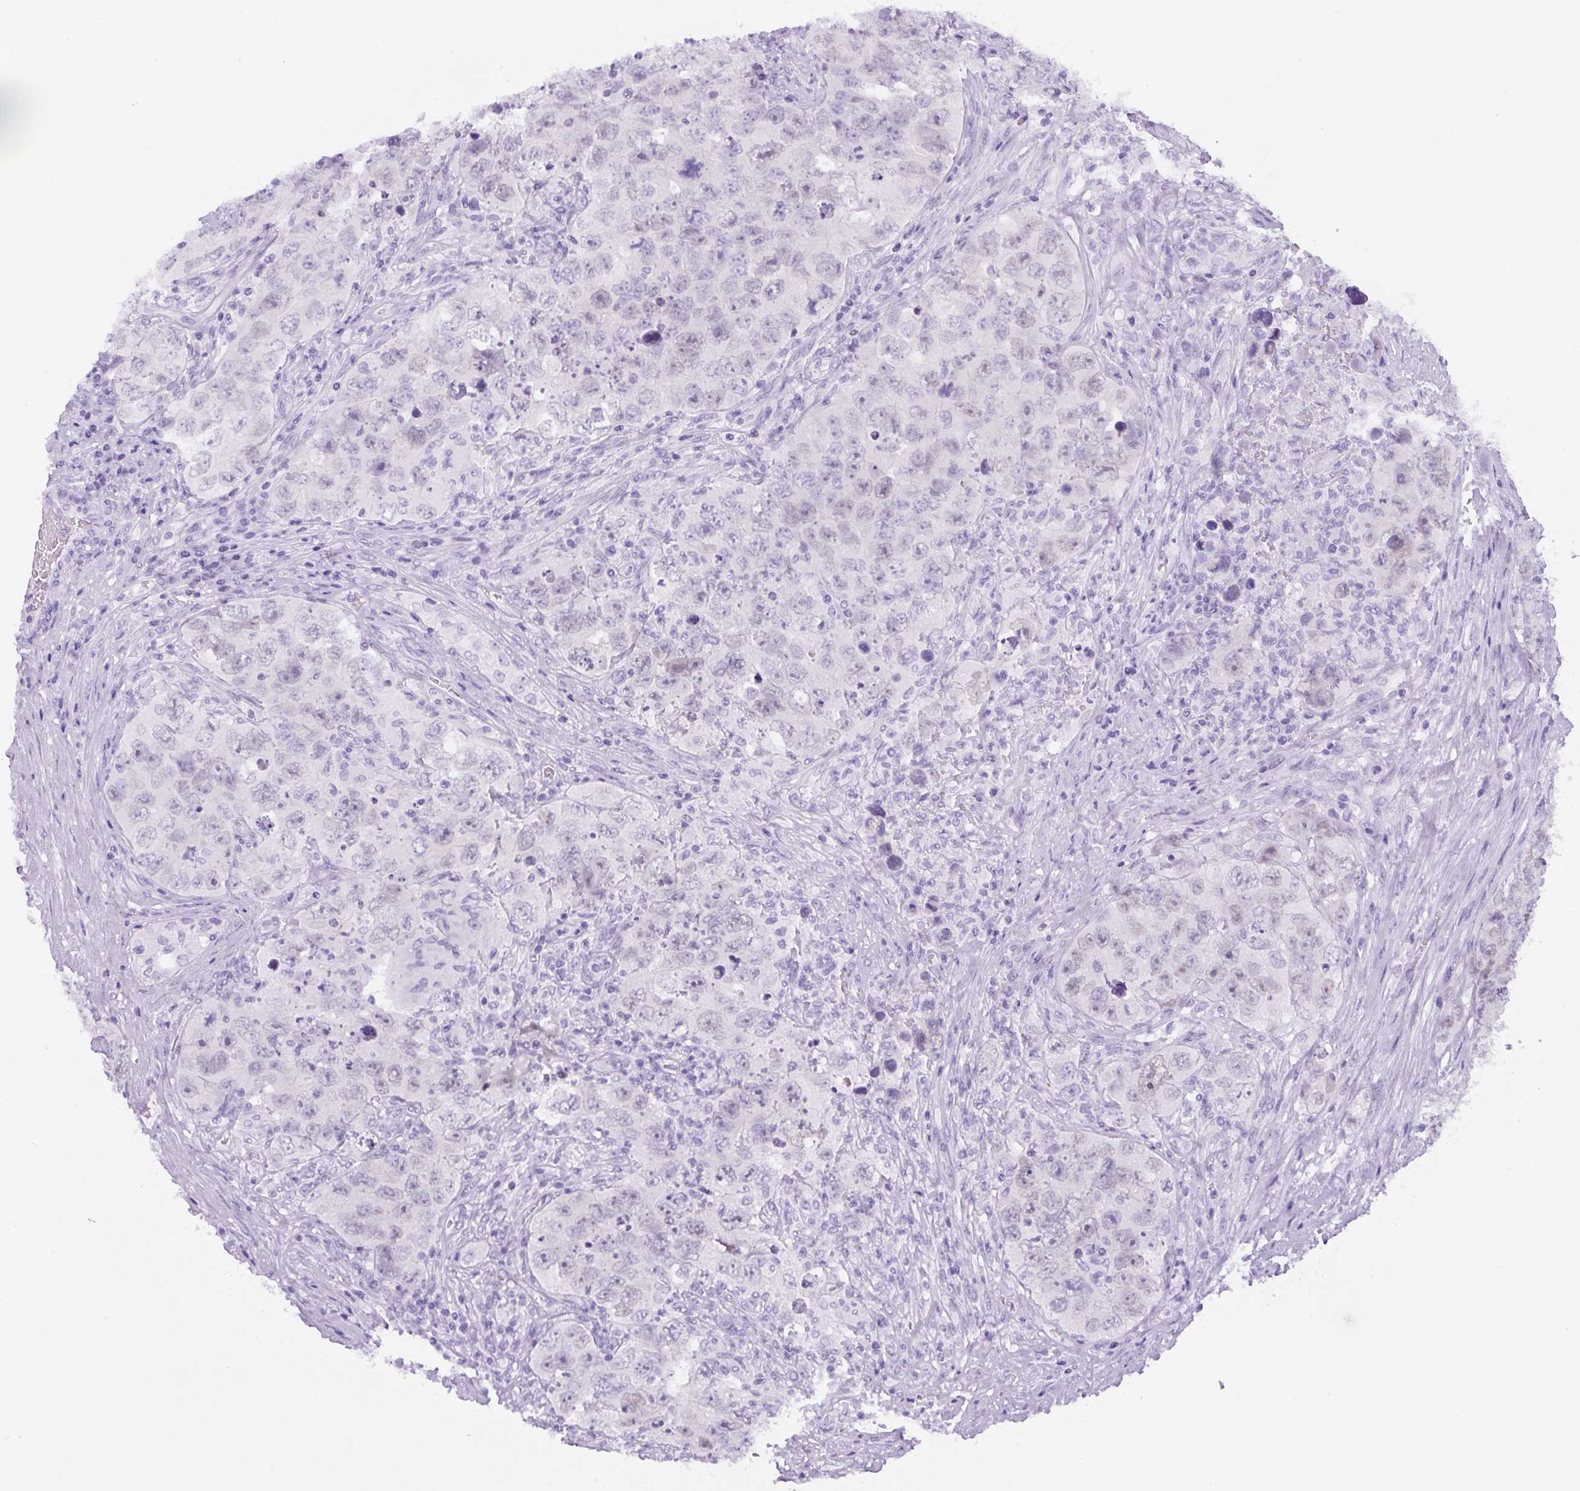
{"staining": {"intensity": "negative", "quantity": "none", "location": "none"}, "tissue": "testis cancer", "cell_type": "Tumor cells", "image_type": "cancer", "snomed": [{"axis": "morphology", "description": "Seminoma, NOS"}, {"axis": "morphology", "description": "Carcinoma, Embryonal, NOS"}, {"axis": "topography", "description": "Testis"}], "caption": "Immunohistochemistry (IHC) histopathology image of testis cancer stained for a protein (brown), which reveals no positivity in tumor cells. (Stains: DAB (3,3'-diaminobenzidine) immunohistochemistry (IHC) with hematoxylin counter stain, Microscopy: brightfield microscopy at high magnification).", "gene": "ADAMTS19", "patient": {"sex": "male", "age": 43}}